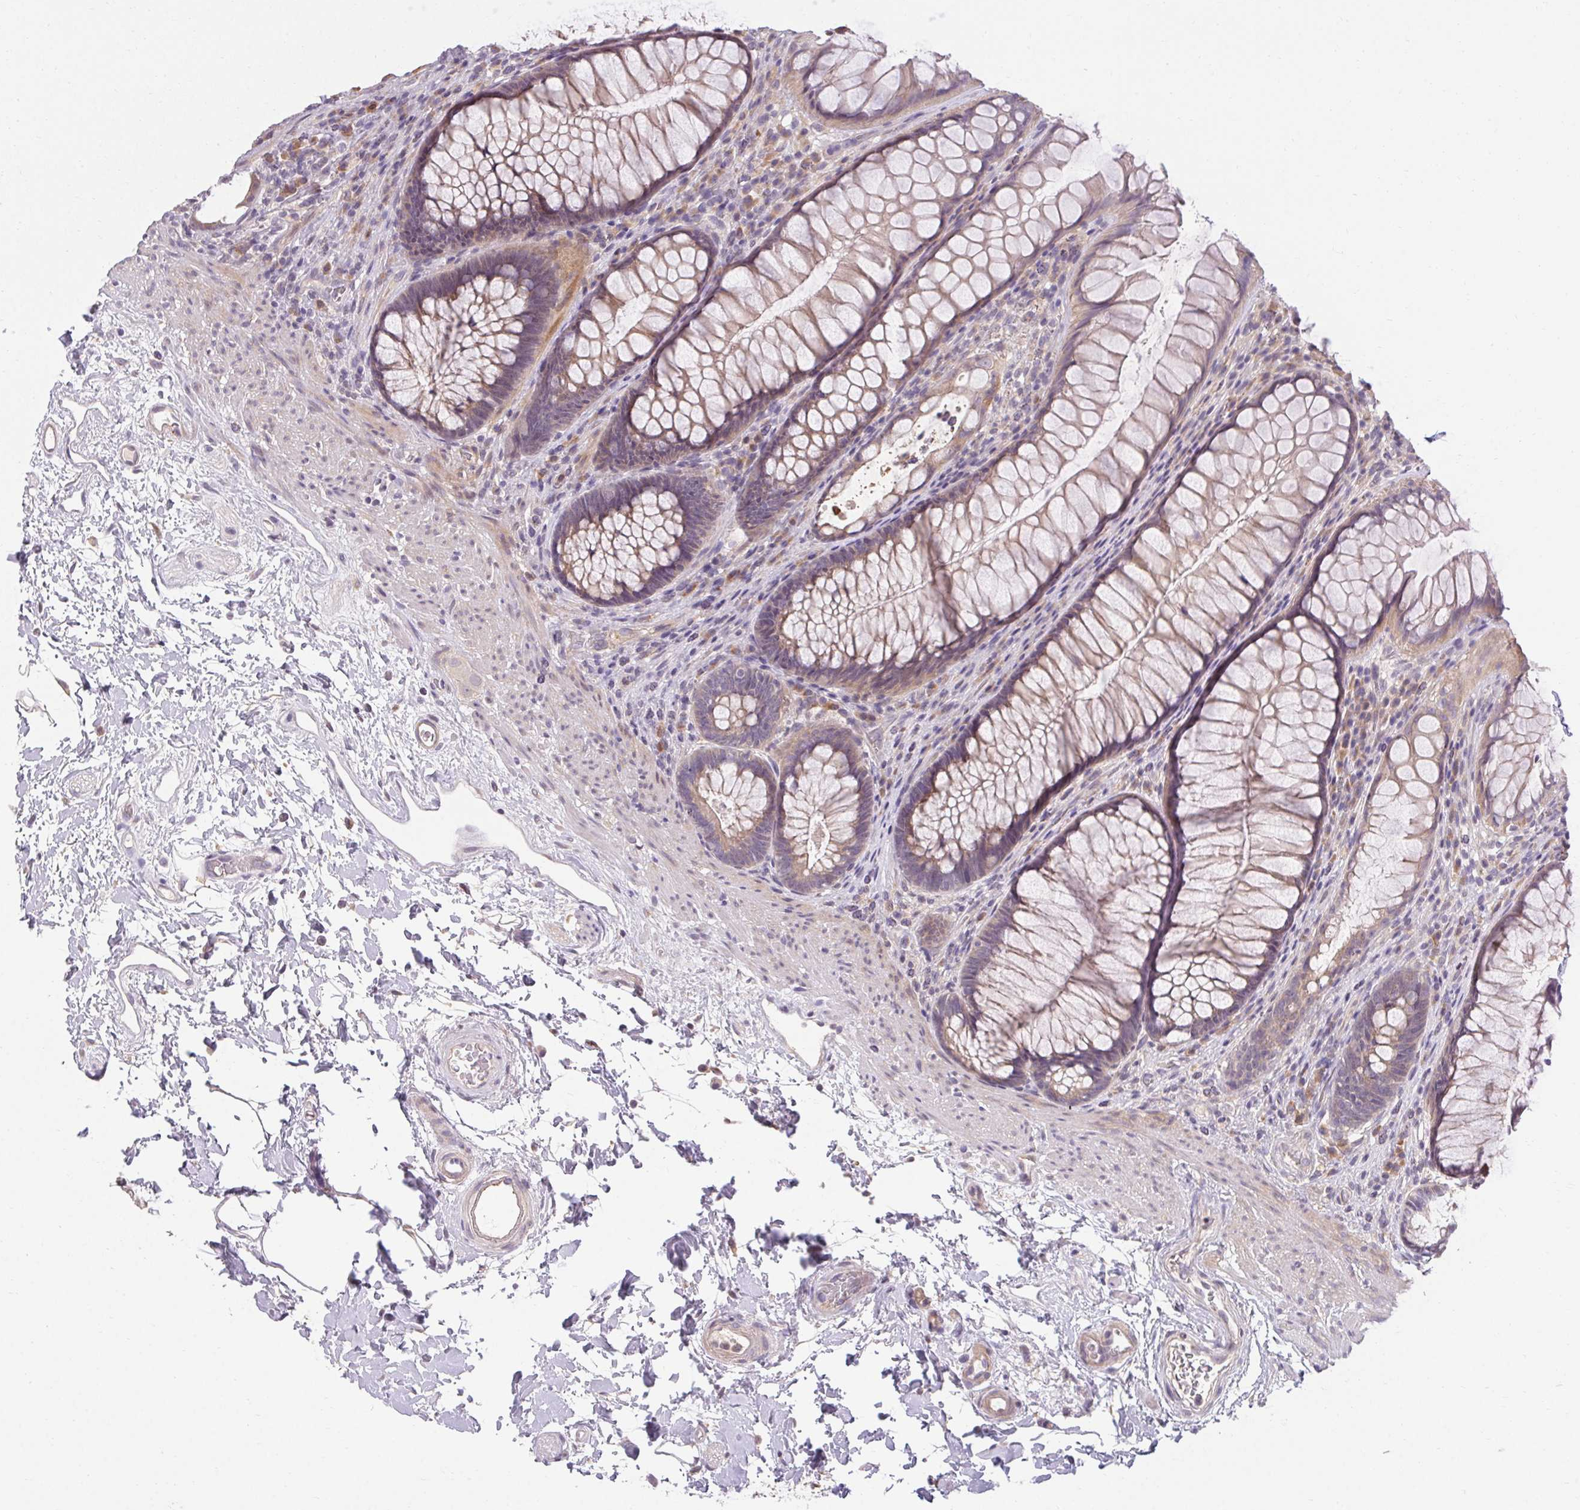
{"staining": {"intensity": "weak", "quantity": ">75%", "location": "cytoplasmic/membranous"}, "tissue": "rectum", "cell_type": "Glandular cells", "image_type": "normal", "snomed": [{"axis": "morphology", "description": "Normal tissue, NOS"}, {"axis": "topography", "description": "Smooth muscle"}, {"axis": "topography", "description": "Rectum"}], "caption": "High-power microscopy captured an immunohistochemistry image of normal rectum, revealing weak cytoplasmic/membranous staining in about >75% of glandular cells. (DAB IHC, brown staining for protein, blue staining for nuclei).", "gene": "TMEM52B", "patient": {"sex": "male", "age": 53}}